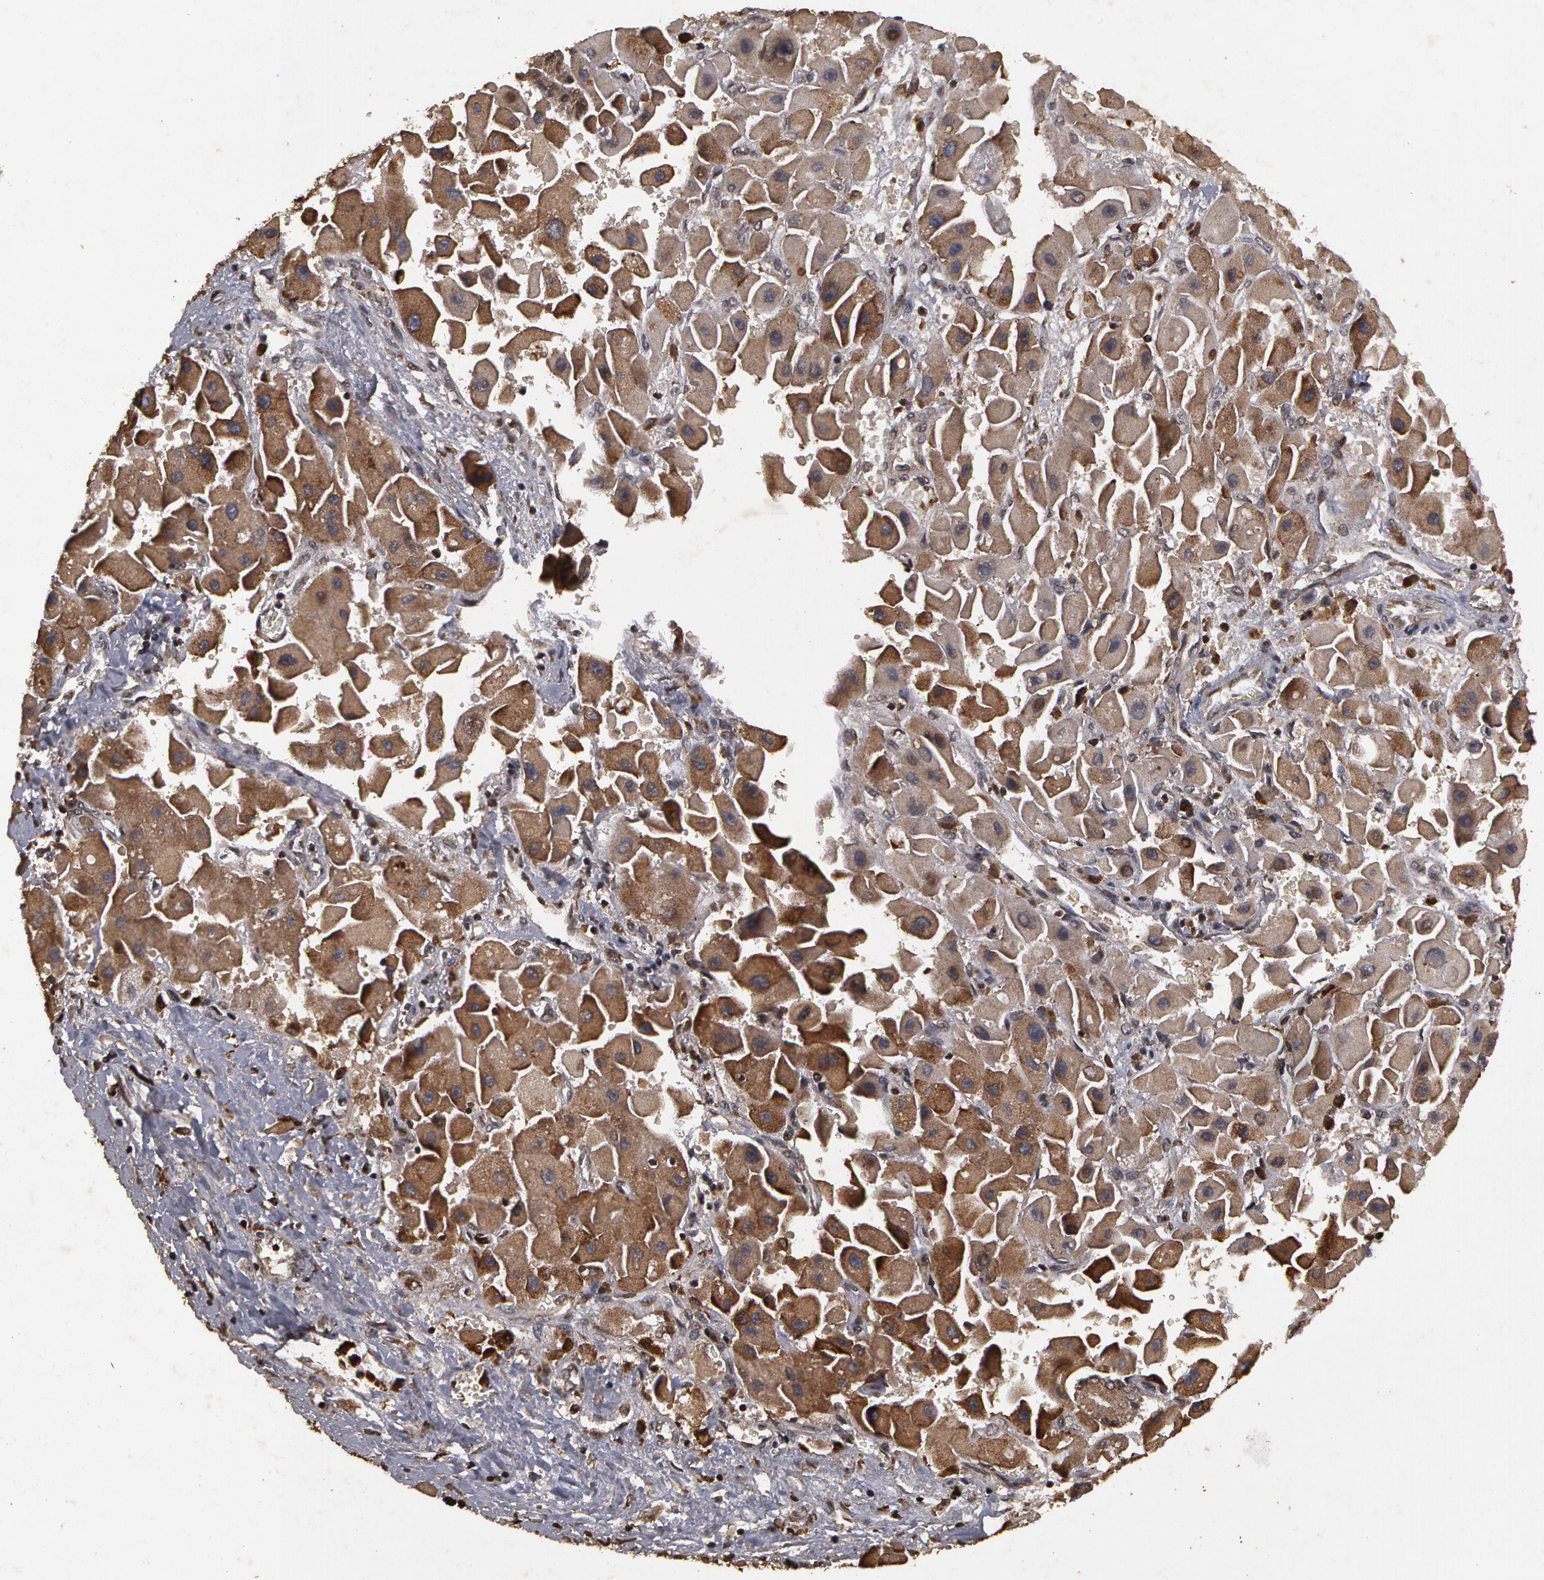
{"staining": {"intensity": "moderate", "quantity": ">75%", "location": "cytoplasmic/membranous"}, "tissue": "liver cancer", "cell_type": "Tumor cells", "image_type": "cancer", "snomed": [{"axis": "morphology", "description": "Carcinoma, Hepatocellular, NOS"}, {"axis": "topography", "description": "Liver"}], "caption": "A micrograph showing moderate cytoplasmic/membranous positivity in approximately >75% of tumor cells in liver cancer (hepatocellular carcinoma), as visualized by brown immunohistochemical staining.", "gene": "CALR", "patient": {"sex": "male", "age": 24}}